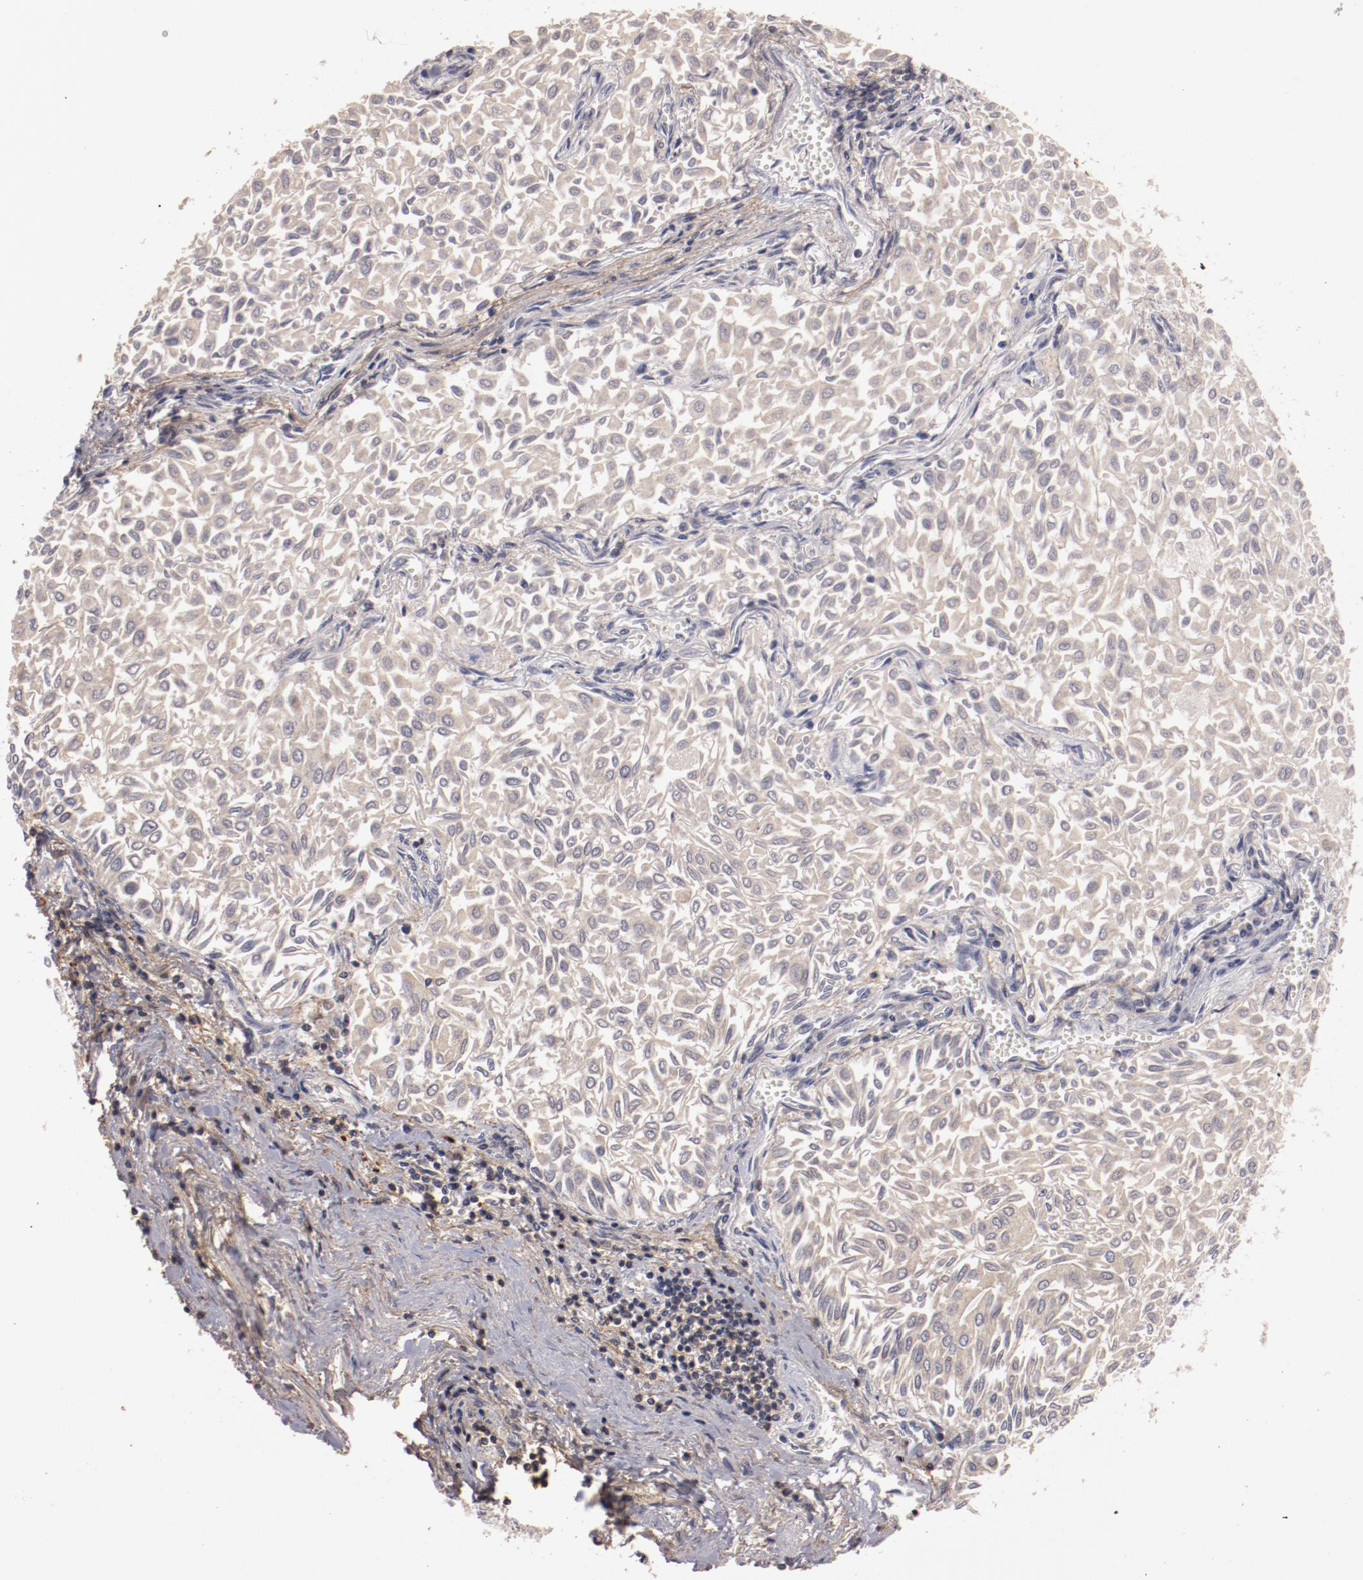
{"staining": {"intensity": "negative", "quantity": "none", "location": "none"}, "tissue": "urothelial cancer", "cell_type": "Tumor cells", "image_type": "cancer", "snomed": [{"axis": "morphology", "description": "Urothelial carcinoma, Low grade"}, {"axis": "topography", "description": "Urinary bladder"}], "caption": "The immunohistochemistry (IHC) image has no significant positivity in tumor cells of urothelial carcinoma (low-grade) tissue. (Stains: DAB (3,3'-diaminobenzidine) immunohistochemistry with hematoxylin counter stain, Microscopy: brightfield microscopy at high magnification).", "gene": "MBL2", "patient": {"sex": "male", "age": 64}}